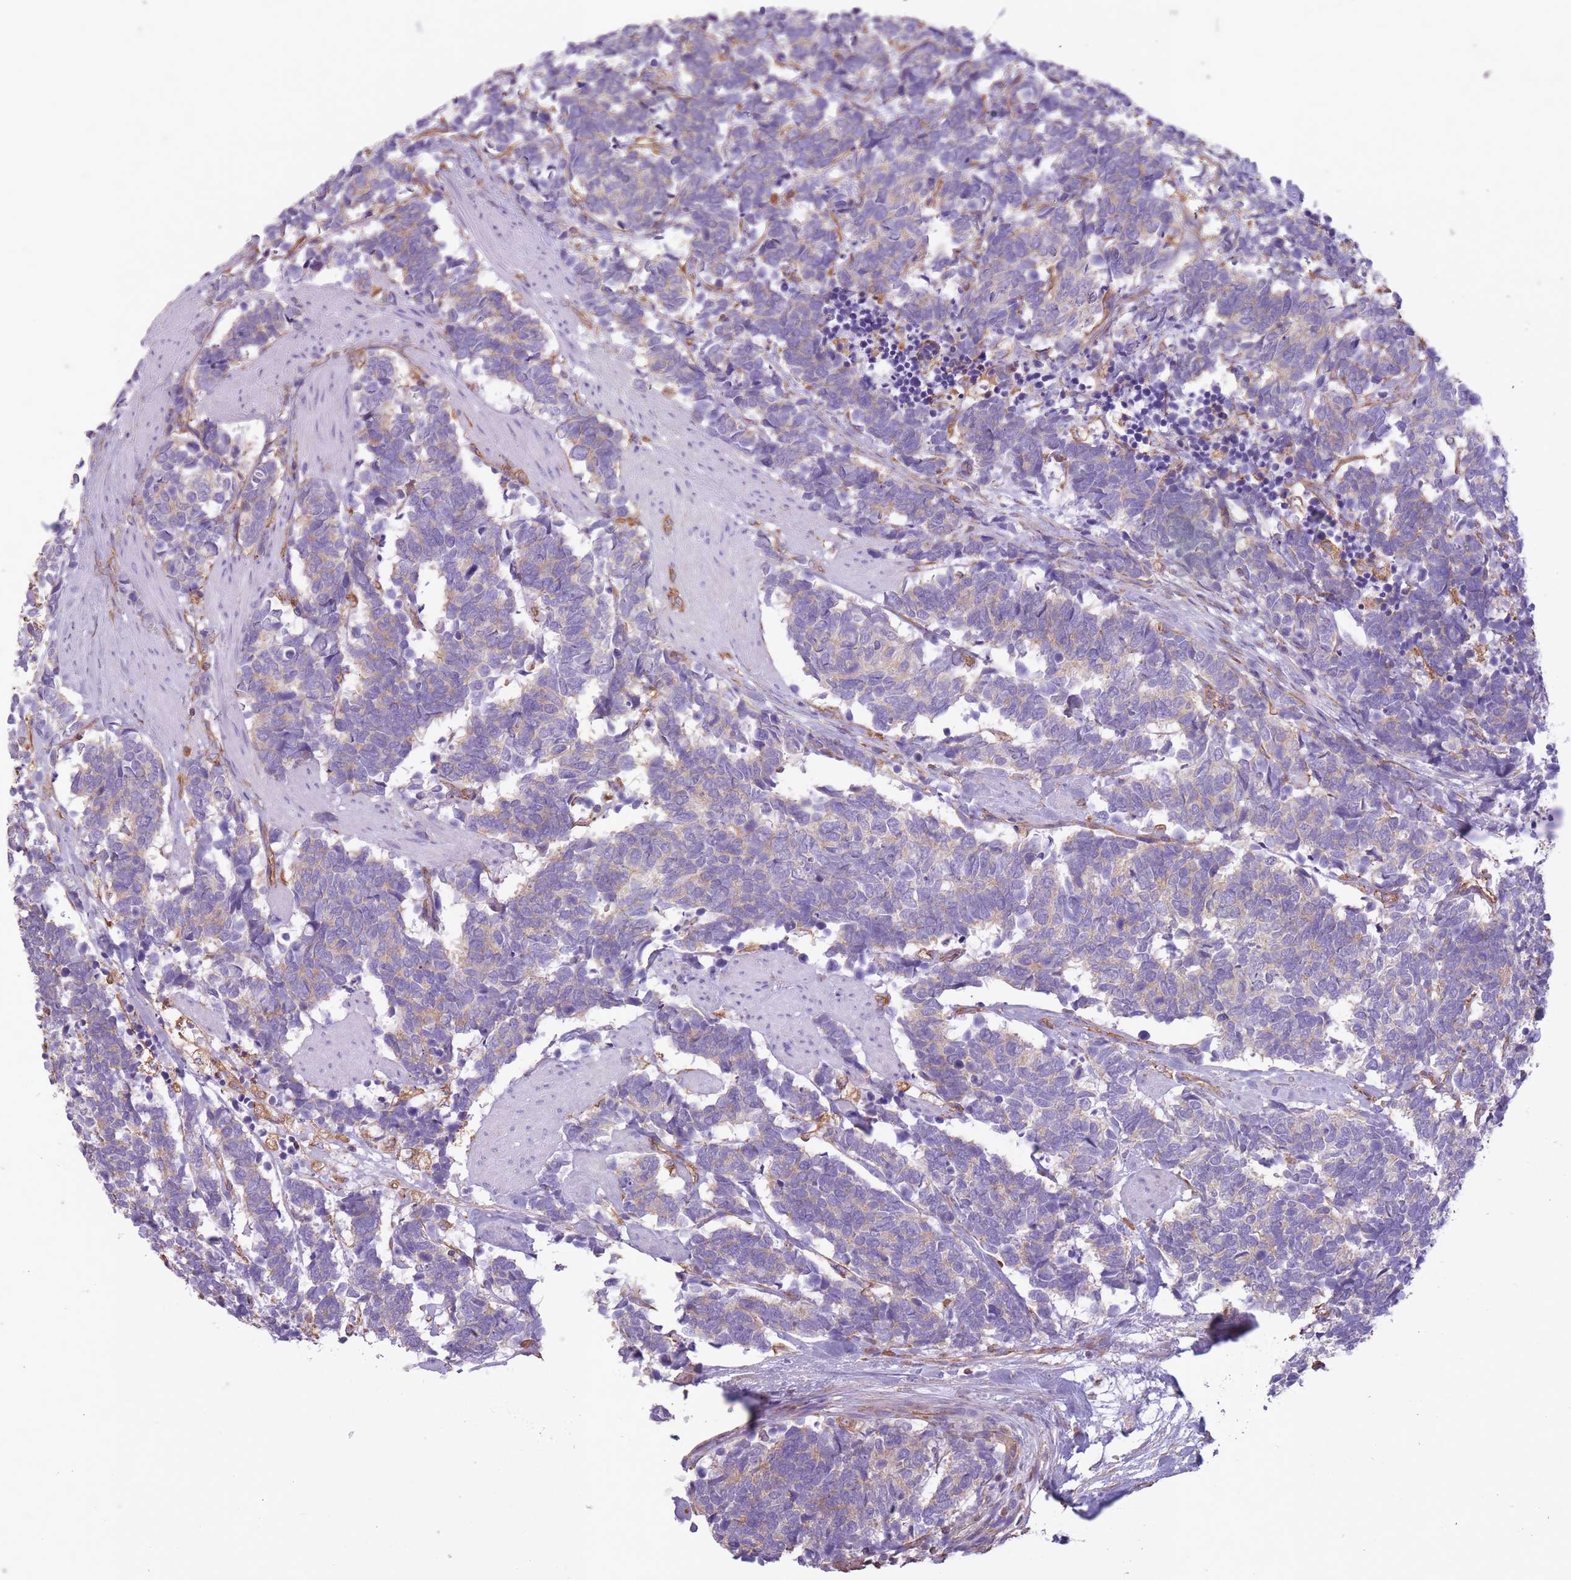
{"staining": {"intensity": "weak", "quantity": "<25%", "location": "cytoplasmic/membranous"}, "tissue": "carcinoid", "cell_type": "Tumor cells", "image_type": "cancer", "snomed": [{"axis": "morphology", "description": "Carcinoma, NOS"}, {"axis": "morphology", "description": "Carcinoid, malignant, NOS"}, {"axis": "topography", "description": "Prostate"}], "caption": "Photomicrograph shows no protein staining in tumor cells of carcinoma tissue.", "gene": "ADD1", "patient": {"sex": "male", "age": 57}}